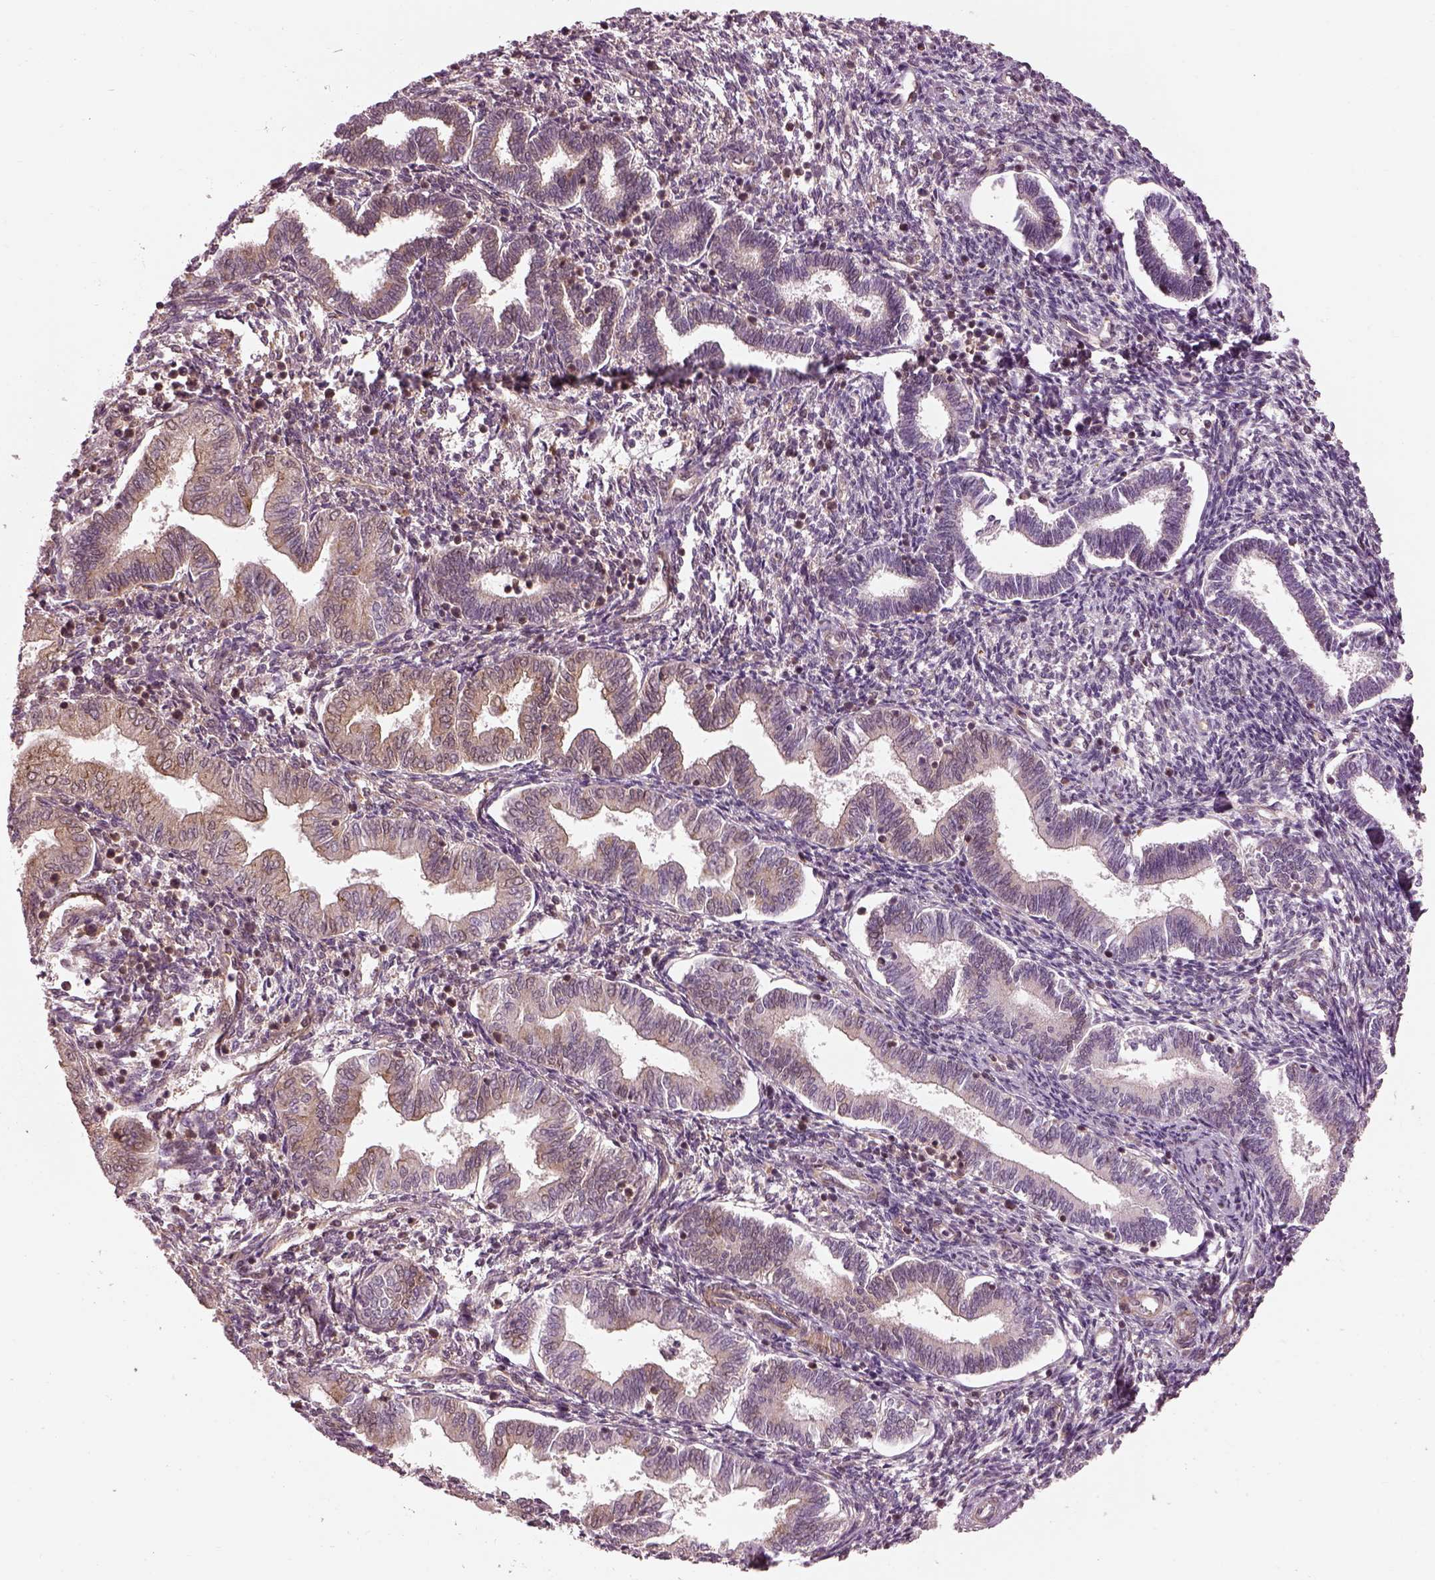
{"staining": {"intensity": "weak", "quantity": "<25%", "location": "cytoplasmic/membranous"}, "tissue": "endometrium", "cell_type": "Cells in endometrial stroma", "image_type": "normal", "snomed": [{"axis": "morphology", "description": "Normal tissue, NOS"}, {"axis": "topography", "description": "Endometrium"}], "caption": "The micrograph demonstrates no staining of cells in endometrial stroma in unremarkable endometrium.", "gene": "LSM14A", "patient": {"sex": "female", "age": 42}}